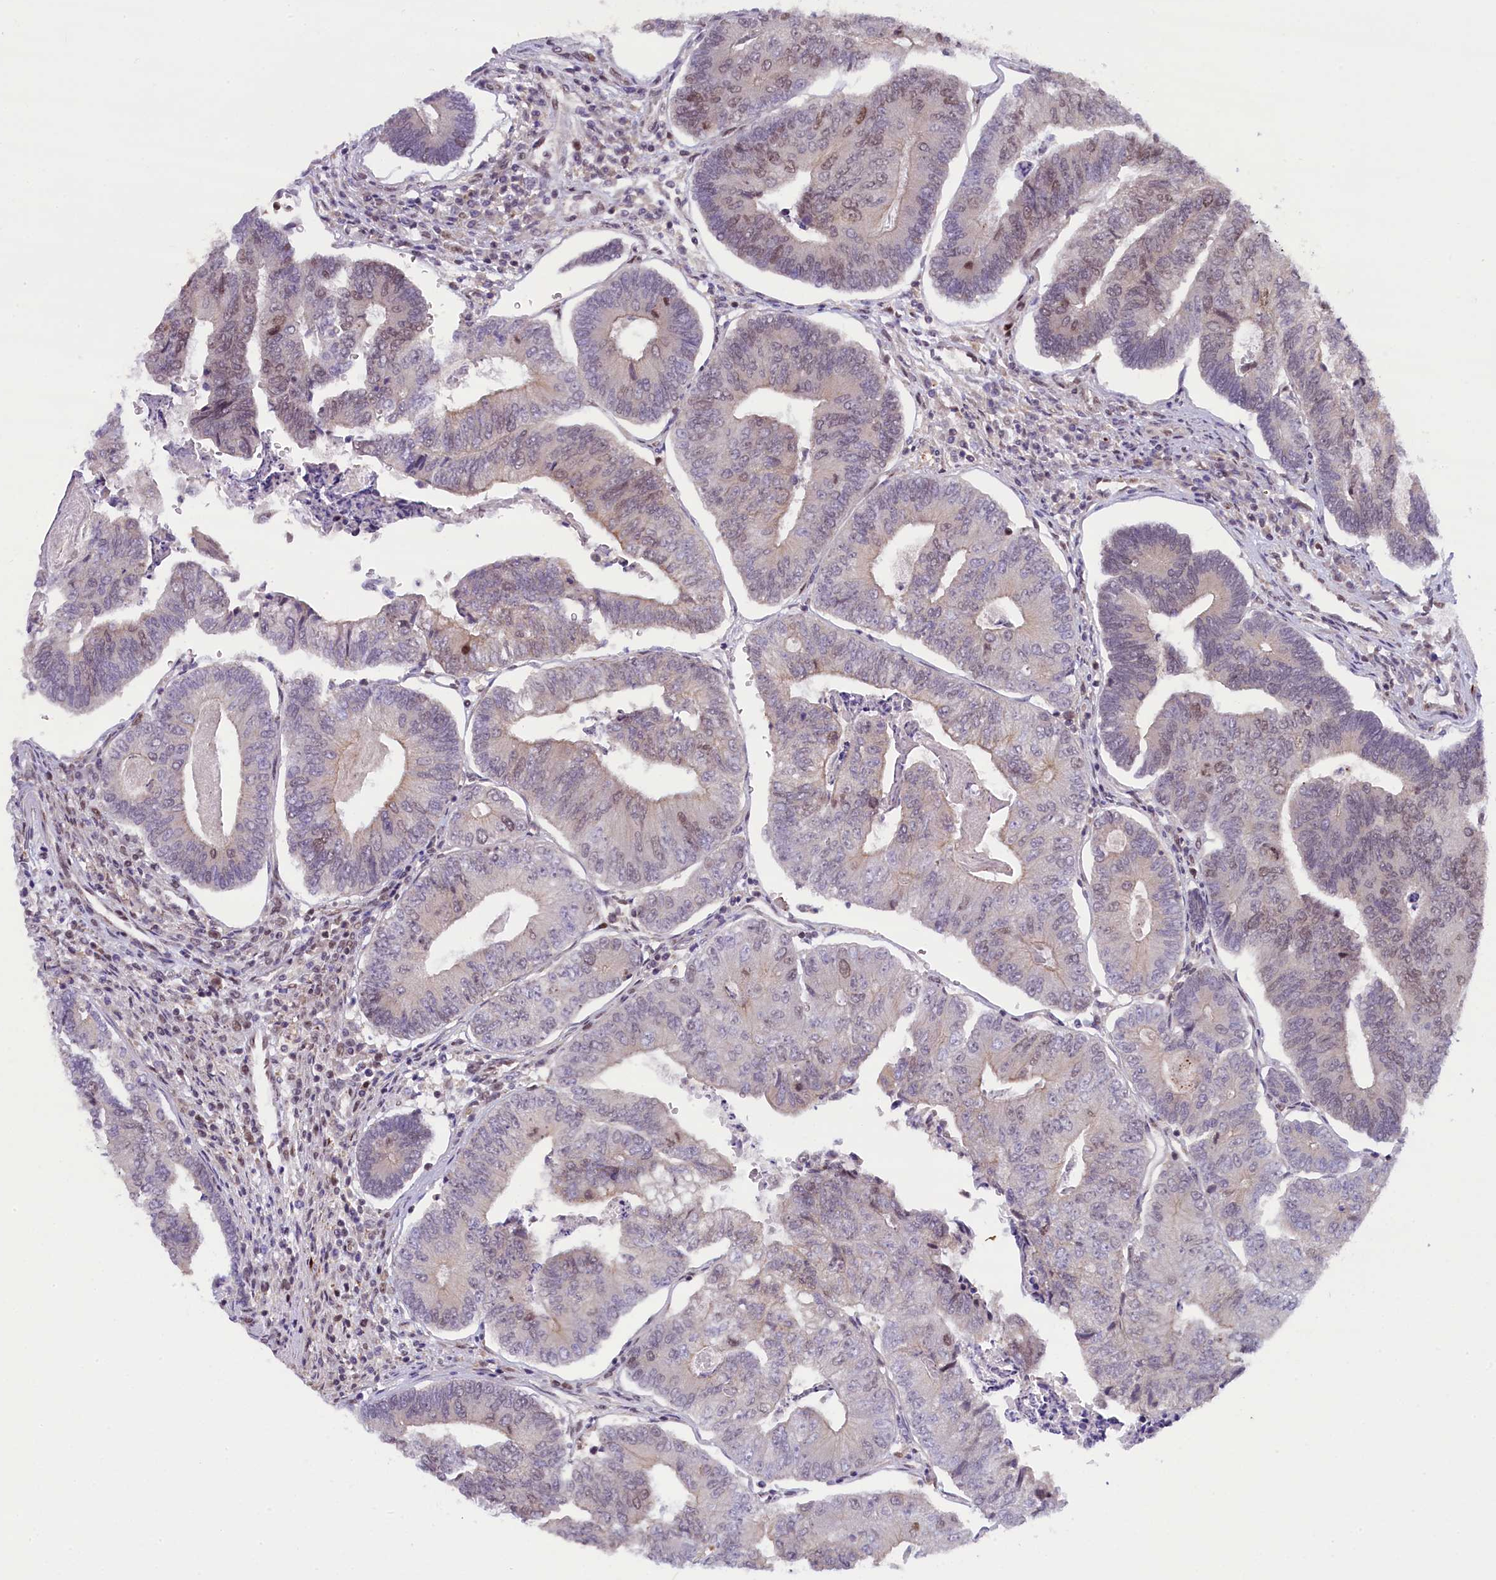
{"staining": {"intensity": "weak", "quantity": "<25%", "location": "nuclear"}, "tissue": "colorectal cancer", "cell_type": "Tumor cells", "image_type": "cancer", "snomed": [{"axis": "morphology", "description": "Adenocarcinoma, NOS"}, {"axis": "topography", "description": "Colon"}], "caption": "This histopathology image is of adenocarcinoma (colorectal) stained with immunohistochemistry (IHC) to label a protein in brown with the nuclei are counter-stained blue. There is no staining in tumor cells. (DAB IHC, high magnification).", "gene": "FCHO1", "patient": {"sex": "female", "age": 67}}